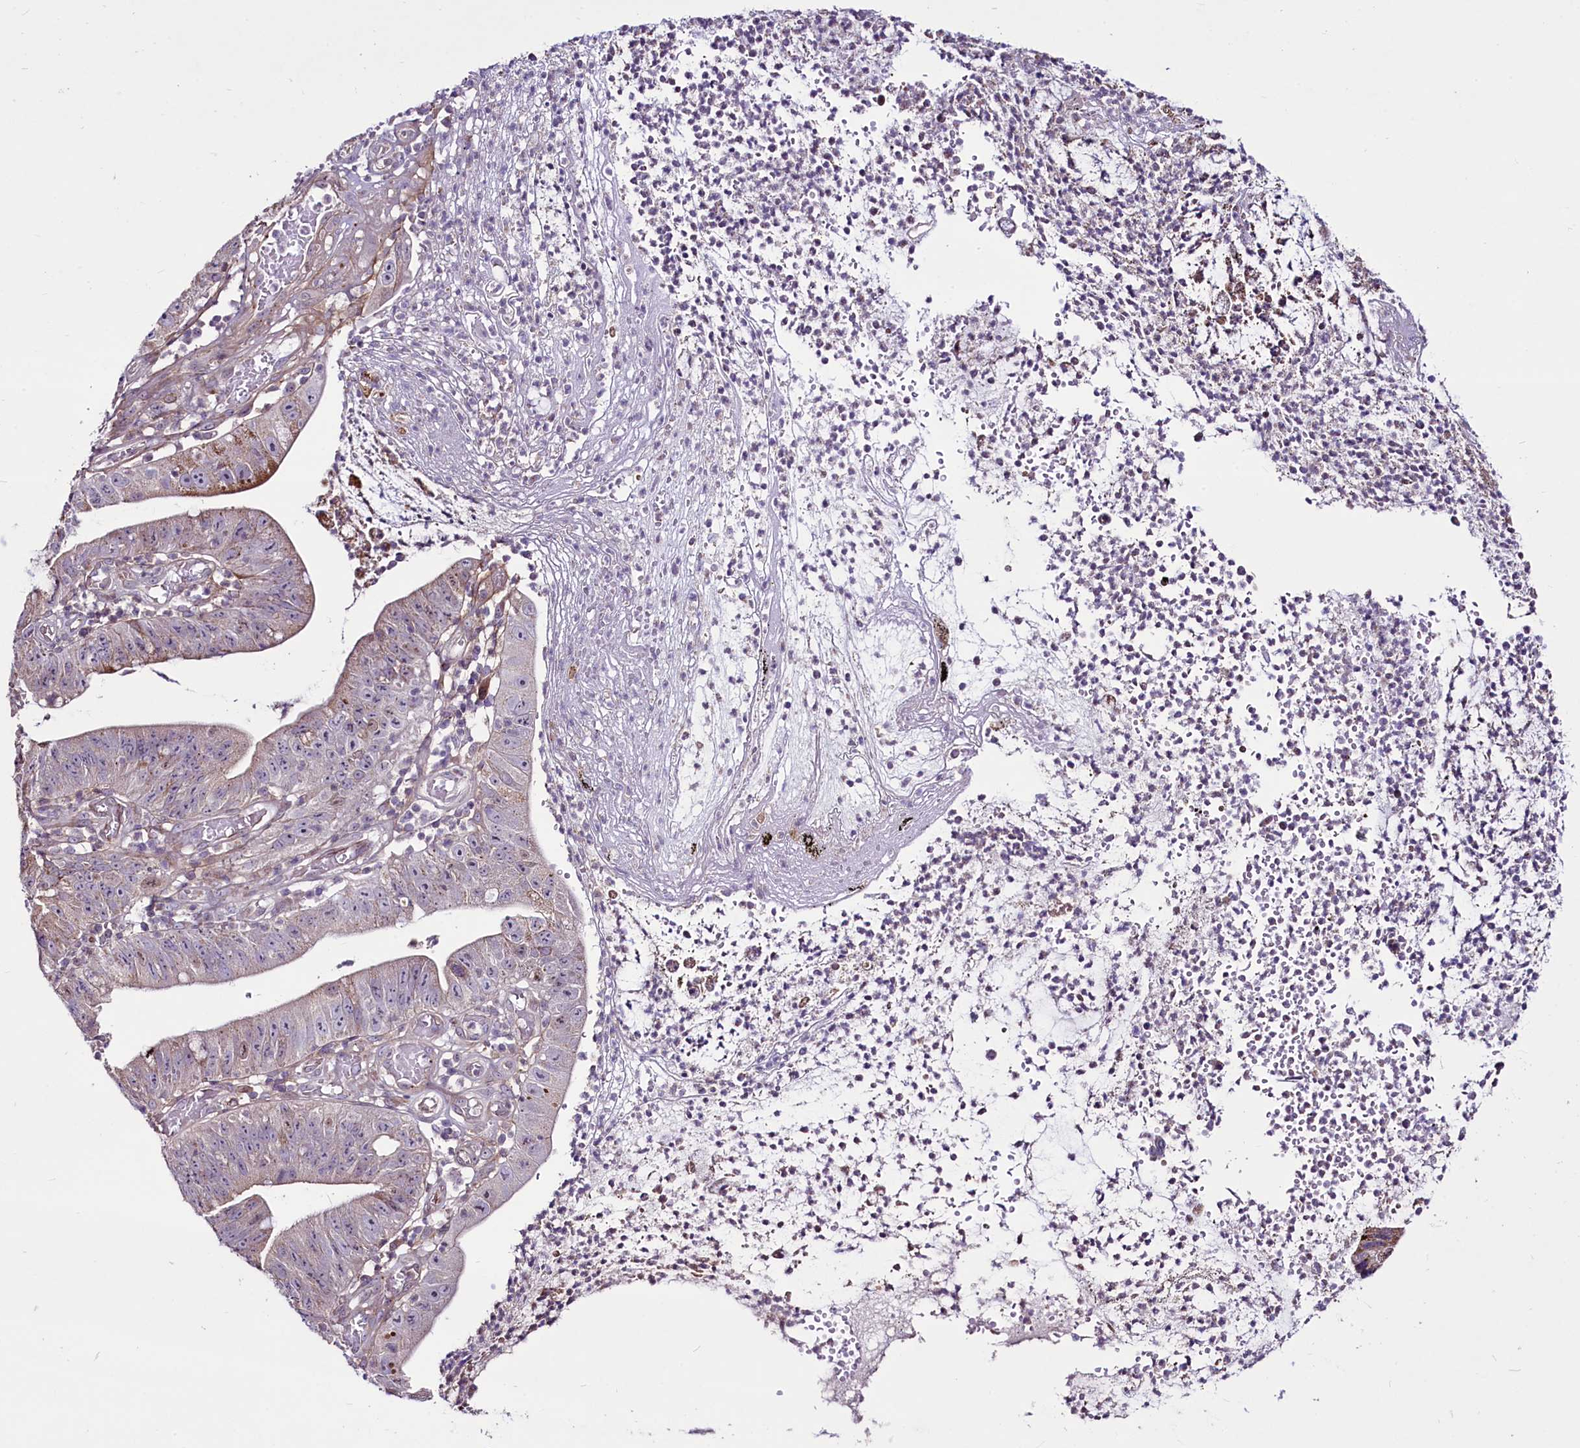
{"staining": {"intensity": "weak", "quantity": "25%-75%", "location": "cytoplasmic/membranous"}, "tissue": "stomach cancer", "cell_type": "Tumor cells", "image_type": "cancer", "snomed": [{"axis": "morphology", "description": "Adenocarcinoma, NOS"}, {"axis": "topography", "description": "Stomach"}], "caption": "About 25%-75% of tumor cells in human stomach cancer (adenocarcinoma) reveal weak cytoplasmic/membranous protein staining as visualized by brown immunohistochemical staining.", "gene": "RSBN1", "patient": {"sex": "male", "age": 59}}